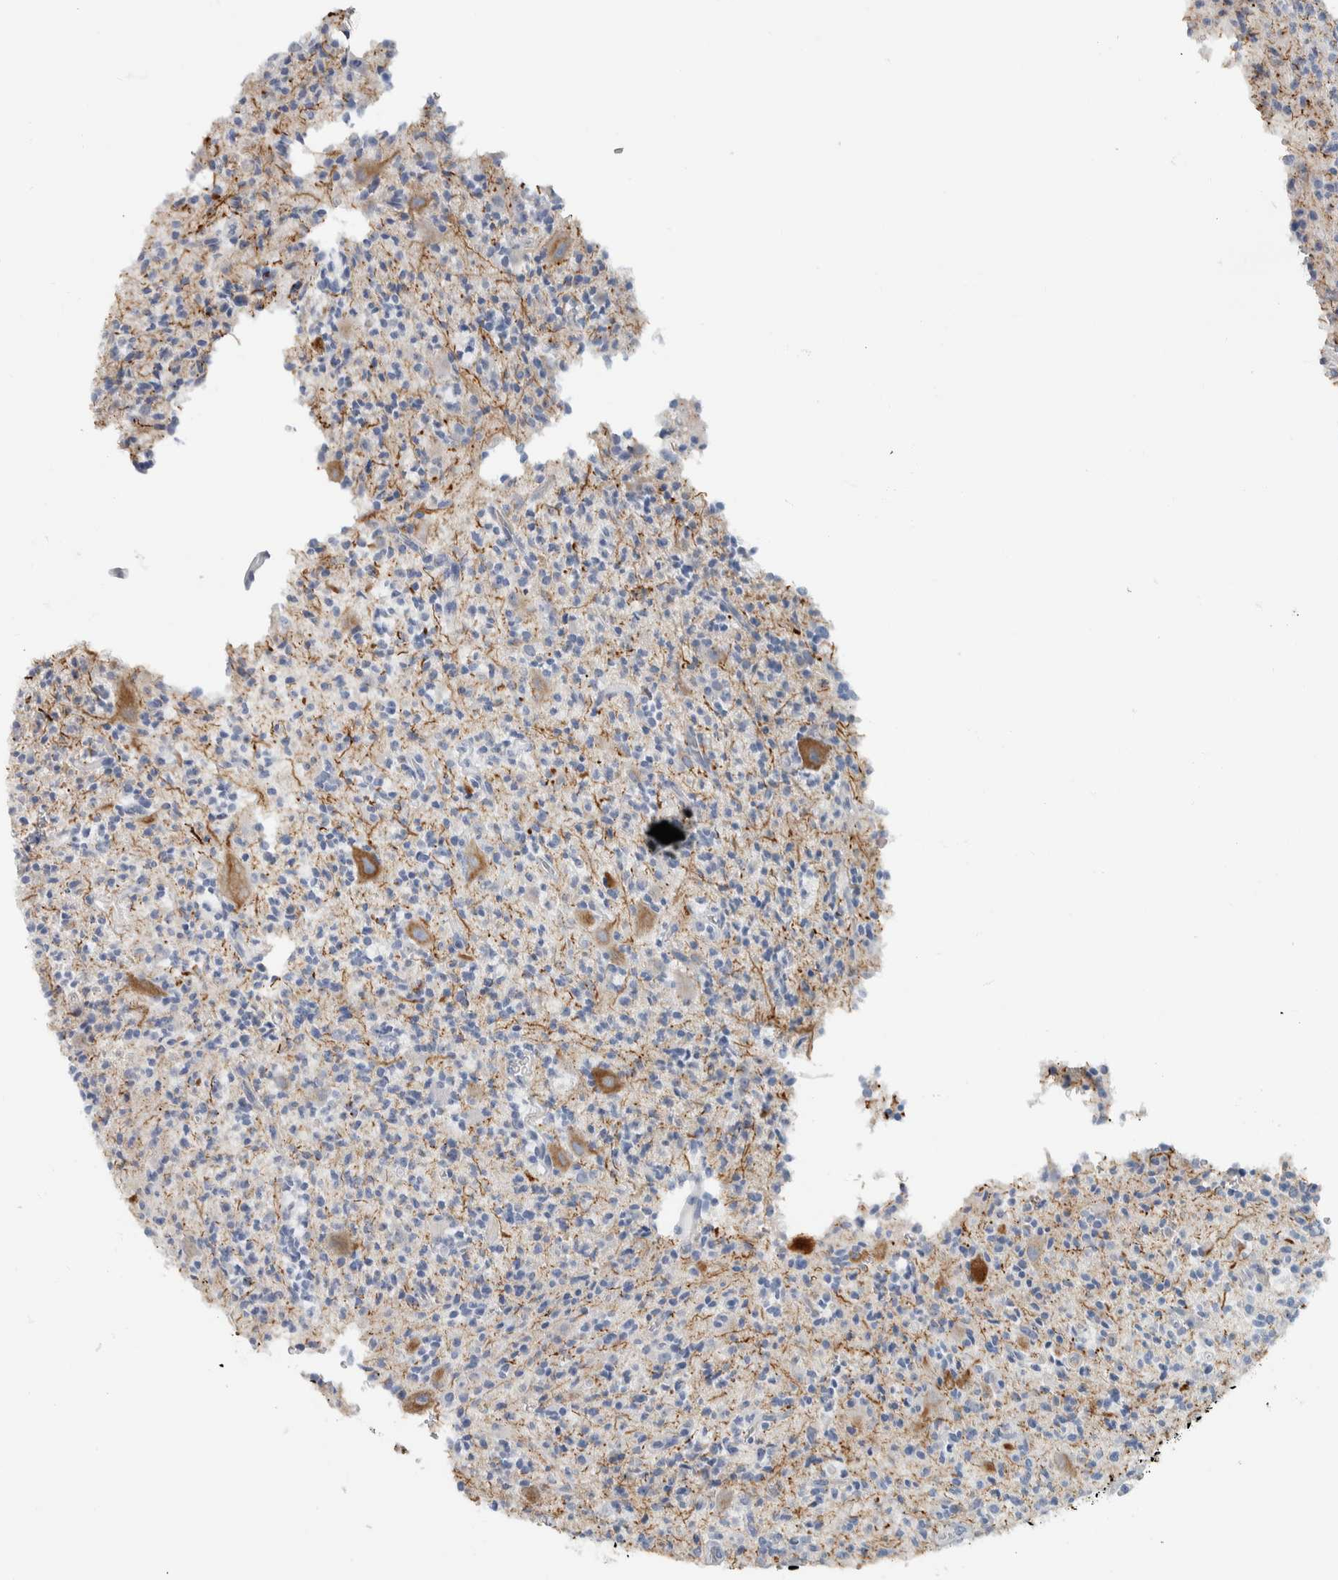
{"staining": {"intensity": "negative", "quantity": "none", "location": "none"}, "tissue": "glioma", "cell_type": "Tumor cells", "image_type": "cancer", "snomed": [{"axis": "morphology", "description": "Glioma, malignant, High grade"}, {"axis": "topography", "description": "Brain"}], "caption": "IHC of malignant glioma (high-grade) shows no positivity in tumor cells.", "gene": "NEFM", "patient": {"sex": "male", "age": 34}}